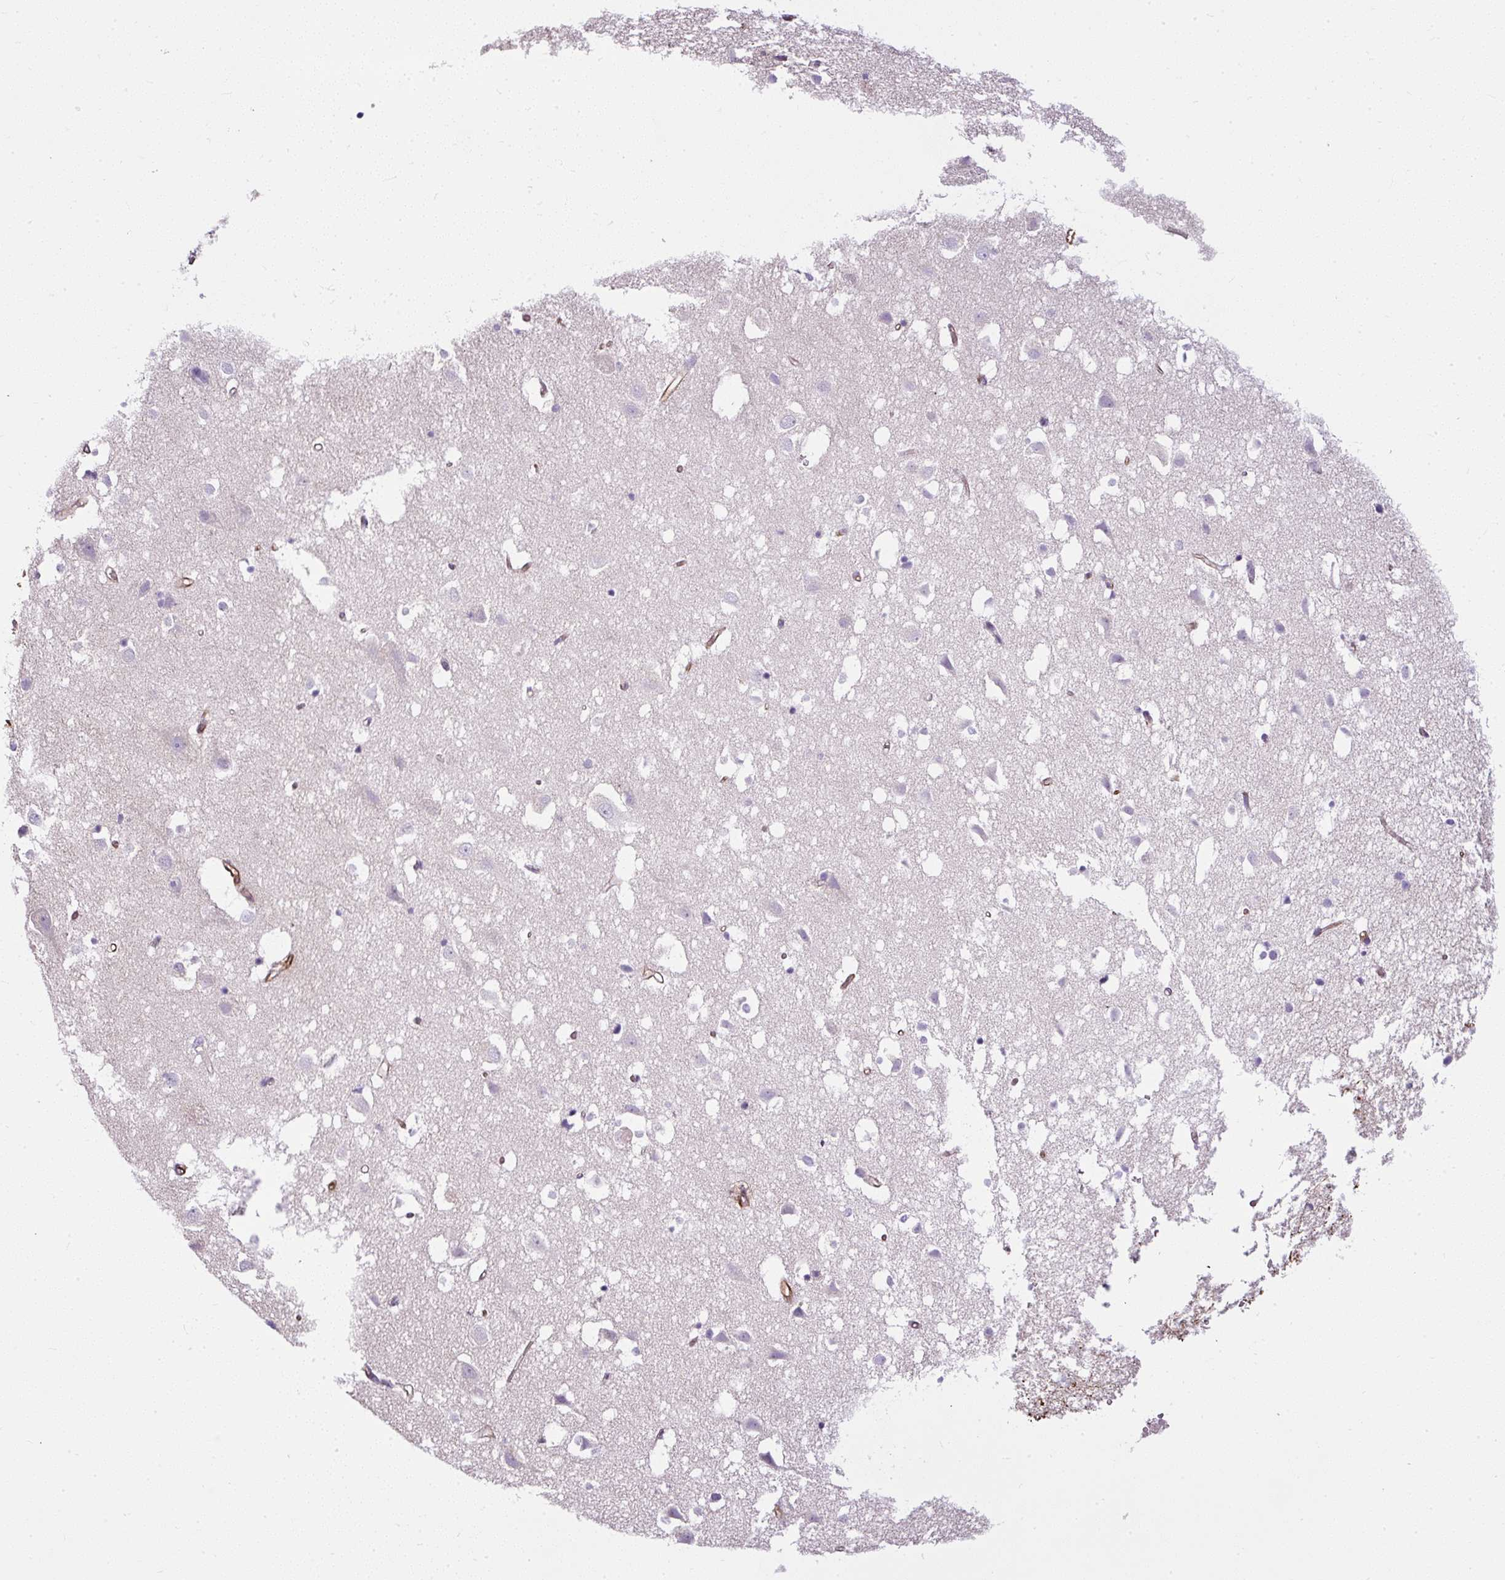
{"staining": {"intensity": "moderate", "quantity": "25%-75%", "location": "cytoplasmic/membranous"}, "tissue": "cerebral cortex", "cell_type": "Endothelial cells", "image_type": "normal", "snomed": [{"axis": "morphology", "description": "Normal tissue, NOS"}, {"axis": "topography", "description": "Cerebral cortex"}], "caption": "IHC (DAB (3,3'-diaminobenzidine)) staining of normal cerebral cortex exhibits moderate cytoplasmic/membranous protein staining in about 25%-75% of endothelial cells. The staining was performed using DAB to visualize the protein expression in brown, while the nuclei were stained in blue with hematoxylin (Magnification: 20x).", "gene": "PLS1", "patient": {"sex": "male", "age": 70}}